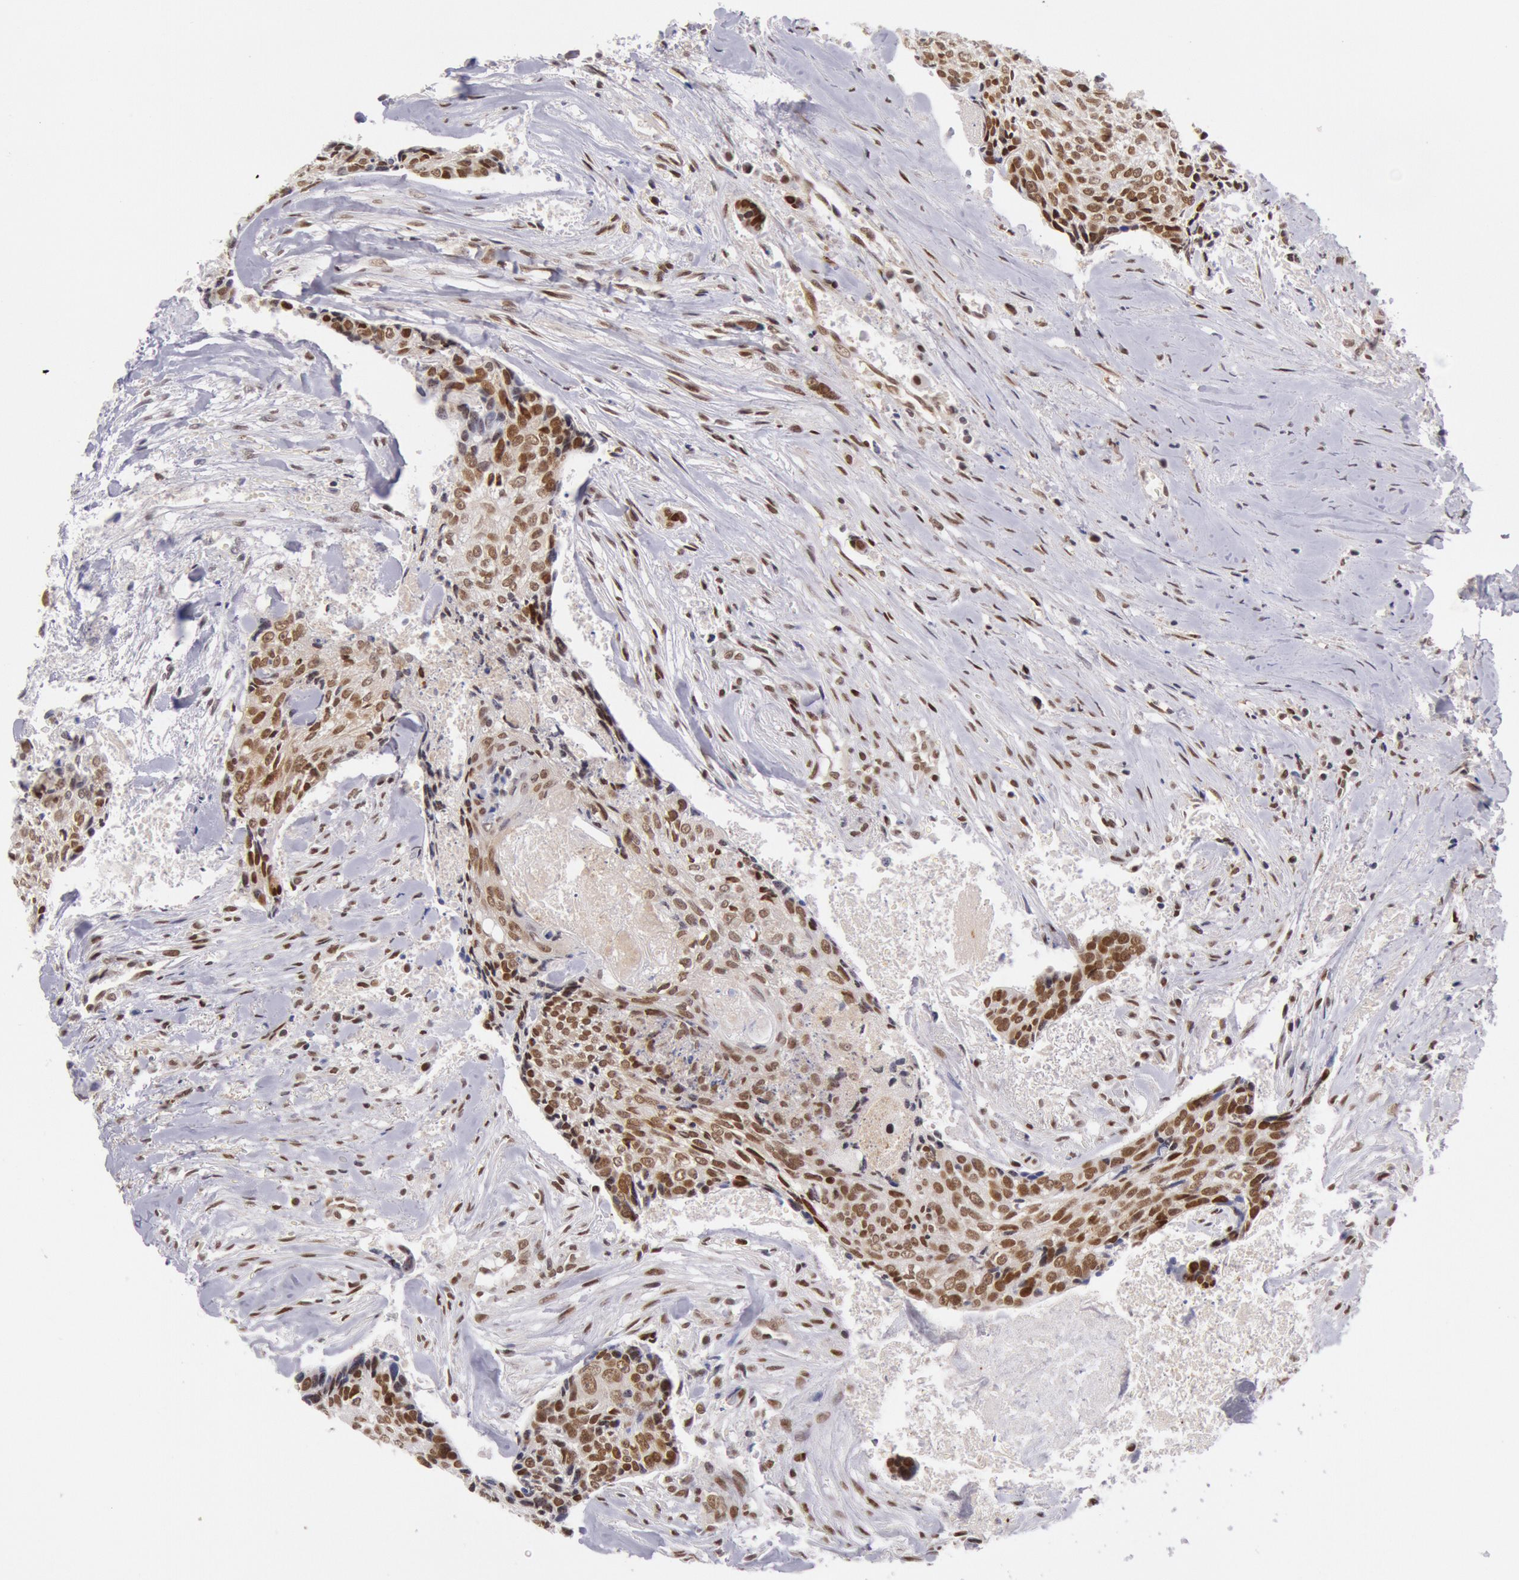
{"staining": {"intensity": "moderate", "quantity": ">75%", "location": "cytoplasmic/membranous,nuclear"}, "tissue": "head and neck cancer", "cell_type": "Tumor cells", "image_type": "cancer", "snomed": [{"axis": "morphology", "description": "Squamous cell carcinoma, NOS"}, {"axis": "topography", "description": "Salivary gland"}, {"axis": "topography", "description": "Head-Neck"}], "caption": "An immunohistochemistry micrograph of tumor tissue is shown. Protein staining in brown shows moderate cytoplasmic/membranous and nuclear positivity in squamous cell carcinoma (head and neck) within tumor cells.", "gene": "CDKN2B", "patient": {"sex": "male", "age": 70}}